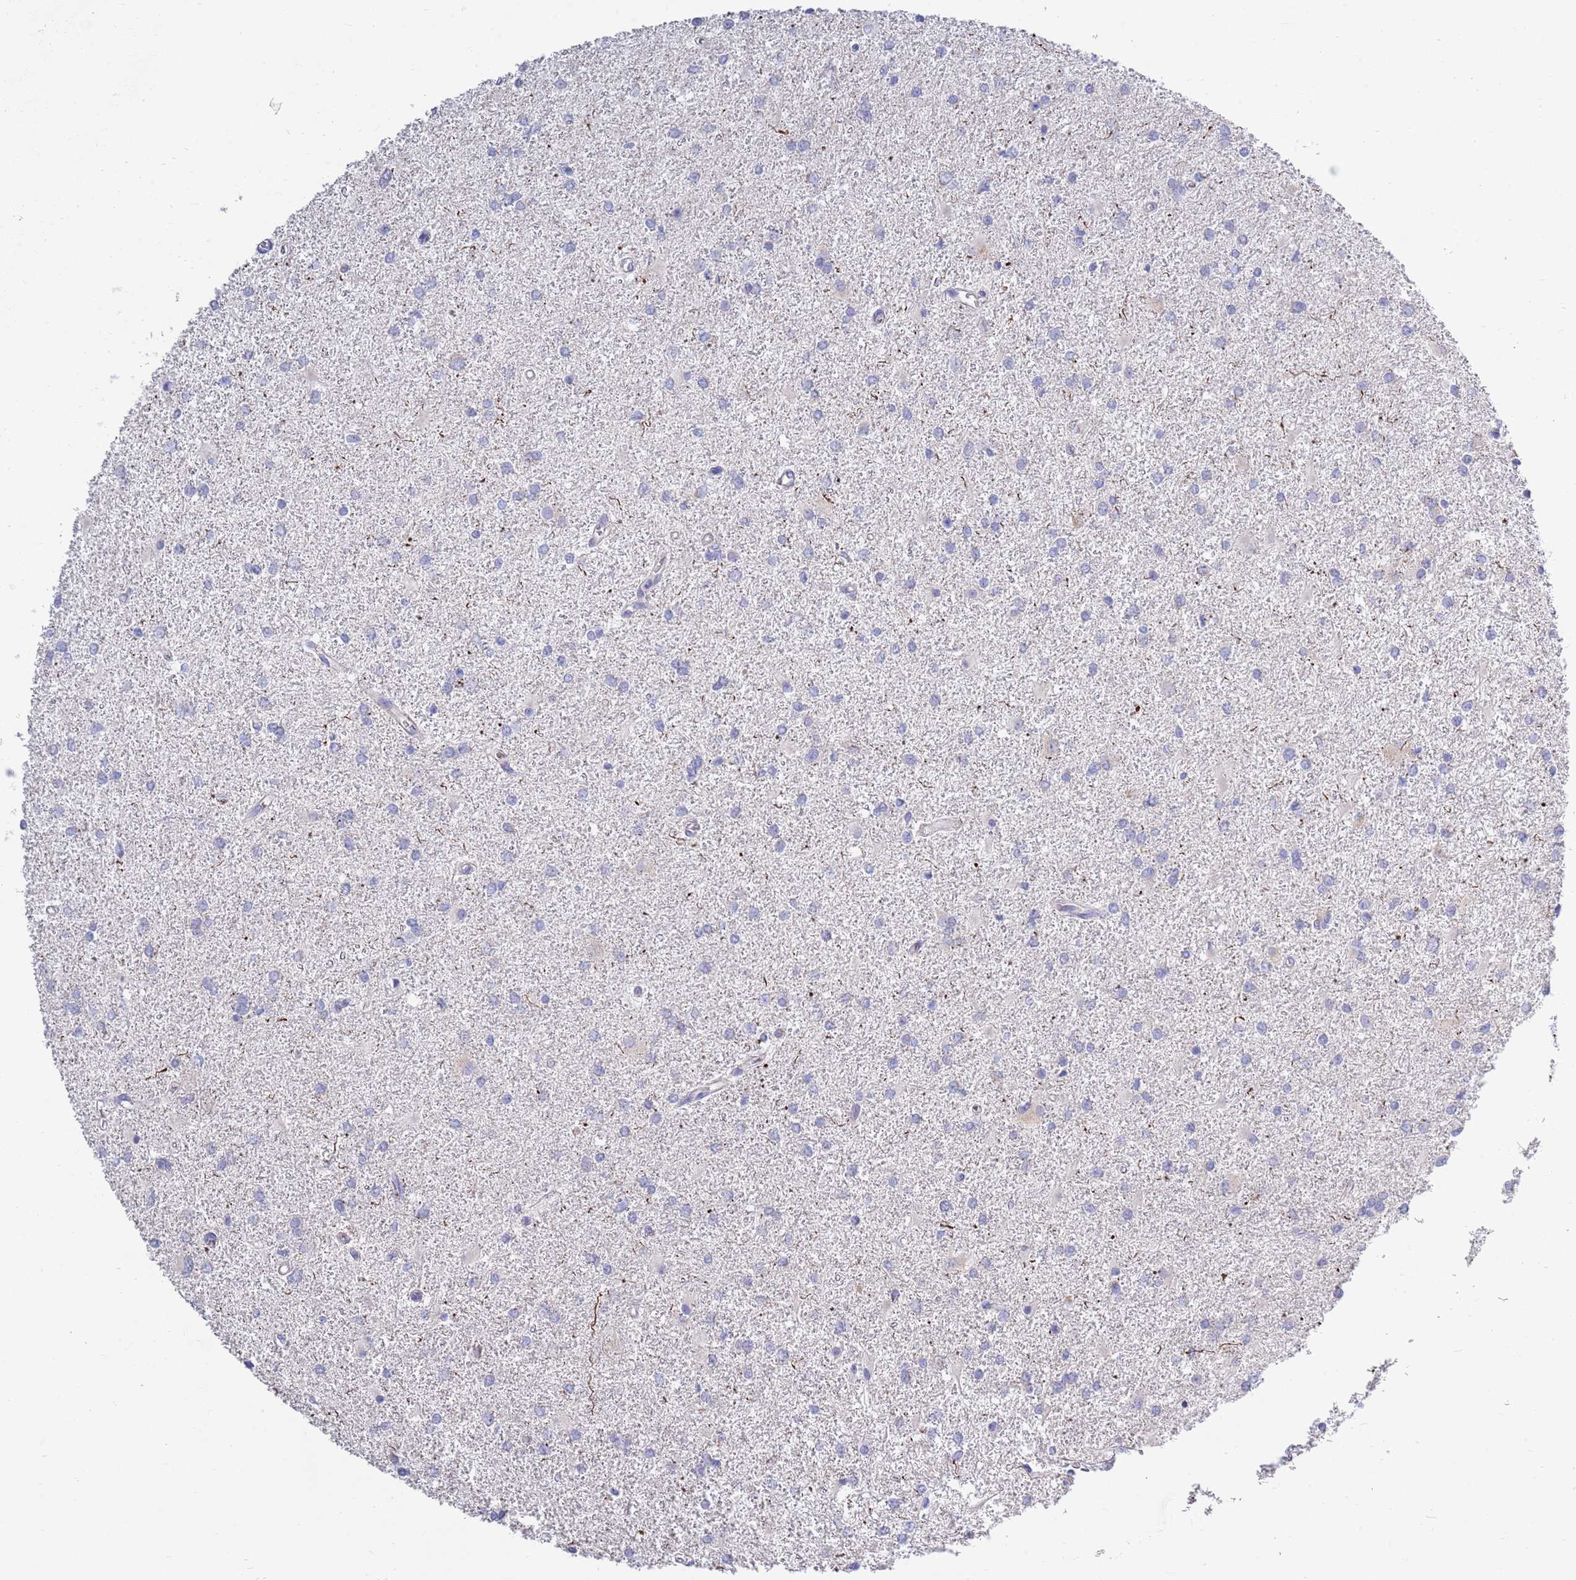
{"staining": {"intensity": "negative", "quantity": "none", "location": "none"}, "tissue": "glioma", "cell_type": "Tumor cells", "image_type": "cancer", "snomed": [{"axis": "morphology", "description": "Glioma, malignant, High grade"}, {"axis": "topography", "description": "Brain"}], "caption": "This is an immunohistochemistry (IHC) image of glioma. There is no positivity in tumor cells.", "gene": "EMC8", "patient": {"sex": "female", "age": 50}}